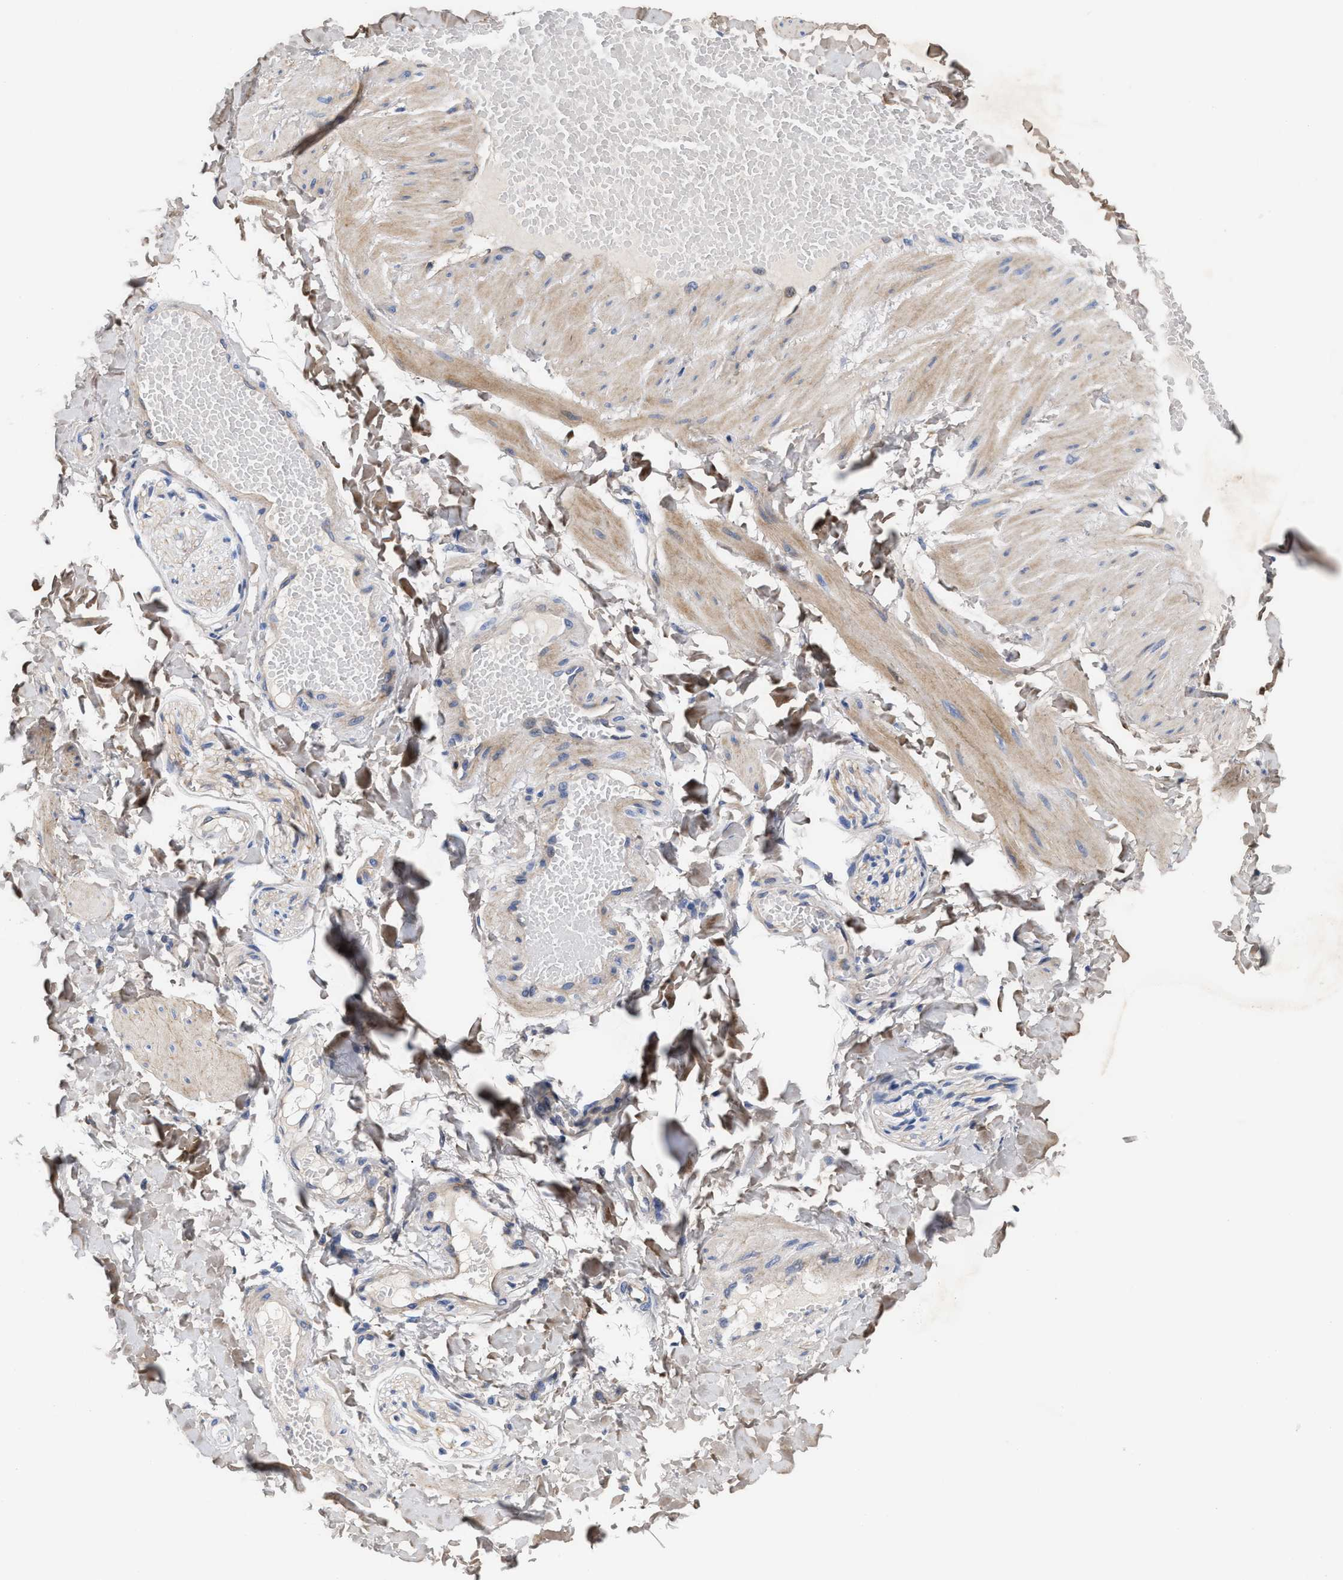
{"staining": {"intensity": "negative", "quantity": "none", "location": "none"}, "tissue": "adipose tissue", "cell_type": "Adipocytes", "image_type": "normal", "snomed": [{"axis": "morphology", "description": "Normal tissue, NOS"}, {"axis": "topography", "description": "Adipose tissue"}, {"axis": "topography", "description": "Vascular tissue"}, {"axis": "topography", "description": "Peripheral nerve tissue"}], "caption": "Photomicrograph shows no significant protein positivity in adipocytes of benign adipose tissue. (Stains: DAB immunohistochemistry (IHC) with hematoxylin counter stain, Microscopy: brightfield microscopy at high magnification).", "gene": "ACTL7B", "patient": {"sex": "male", "age": 25}}